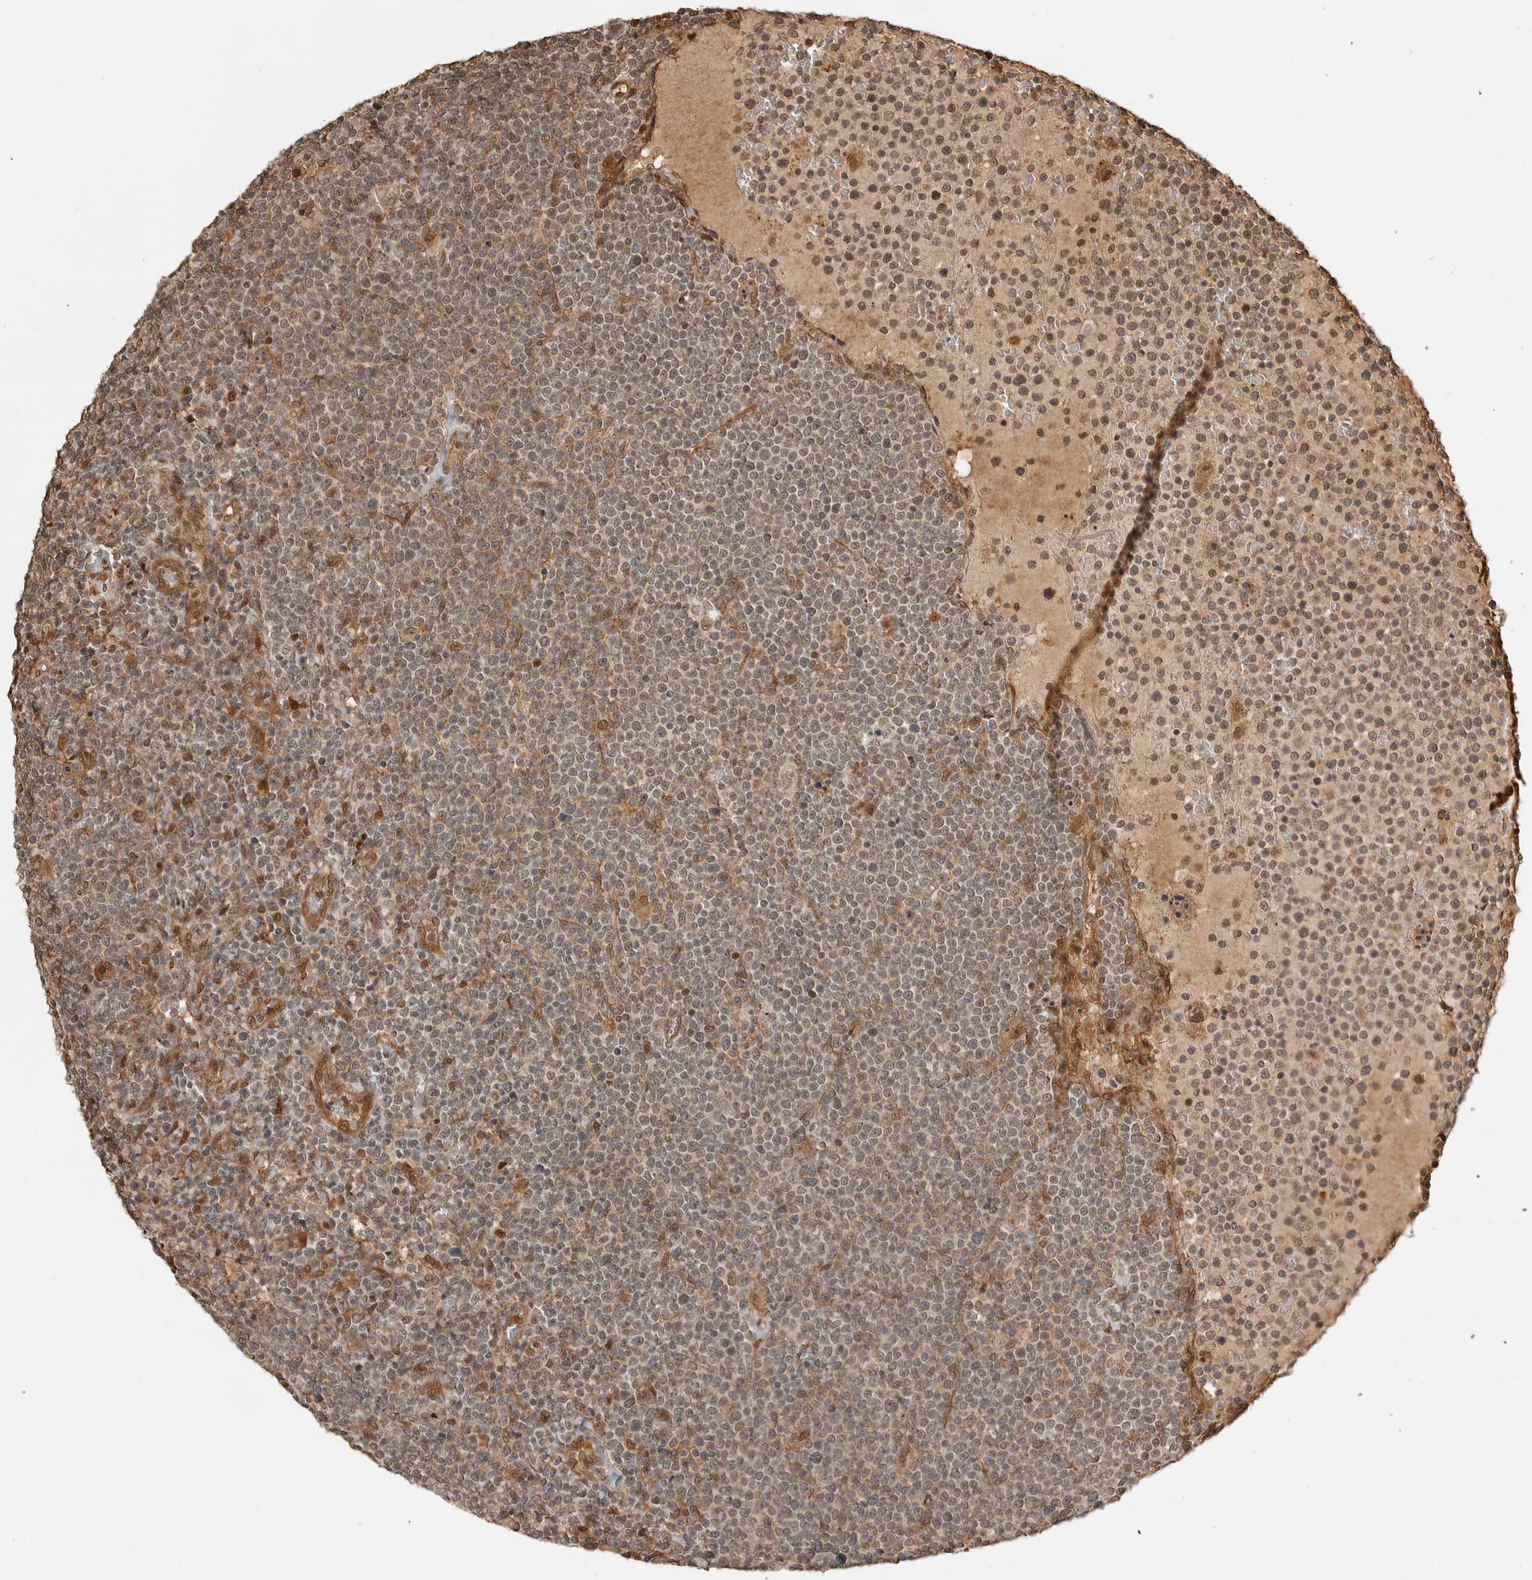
{"staining": {"intensity": "weak", "quantity": "25%-75%", "location": "cytoplasmic/membranous,nuclear"}, "tissue": "lymphoma", "cell_type": "Tumor cells", "image_type": "cancer", "snomed": [{"axis": "morphology", "description": "Malignant lymphoma, non-Hodgkin's type, High grade"}, {"axis": "topography", "description": "Lymph node"}], "caption": "A photomicrograph of human malignant lymphoma, non-Hodgkin's type (high-grade) stained for a protein displays weak cytoplasmic/membranous and nuclear brown staining in tumor cells. (DAB (3,3'-diaminobenzidine) IHC with brightfield microscopy, high magnification).", "gene": "BMP2K", "patient": {"sex": "male", "age": 61}}